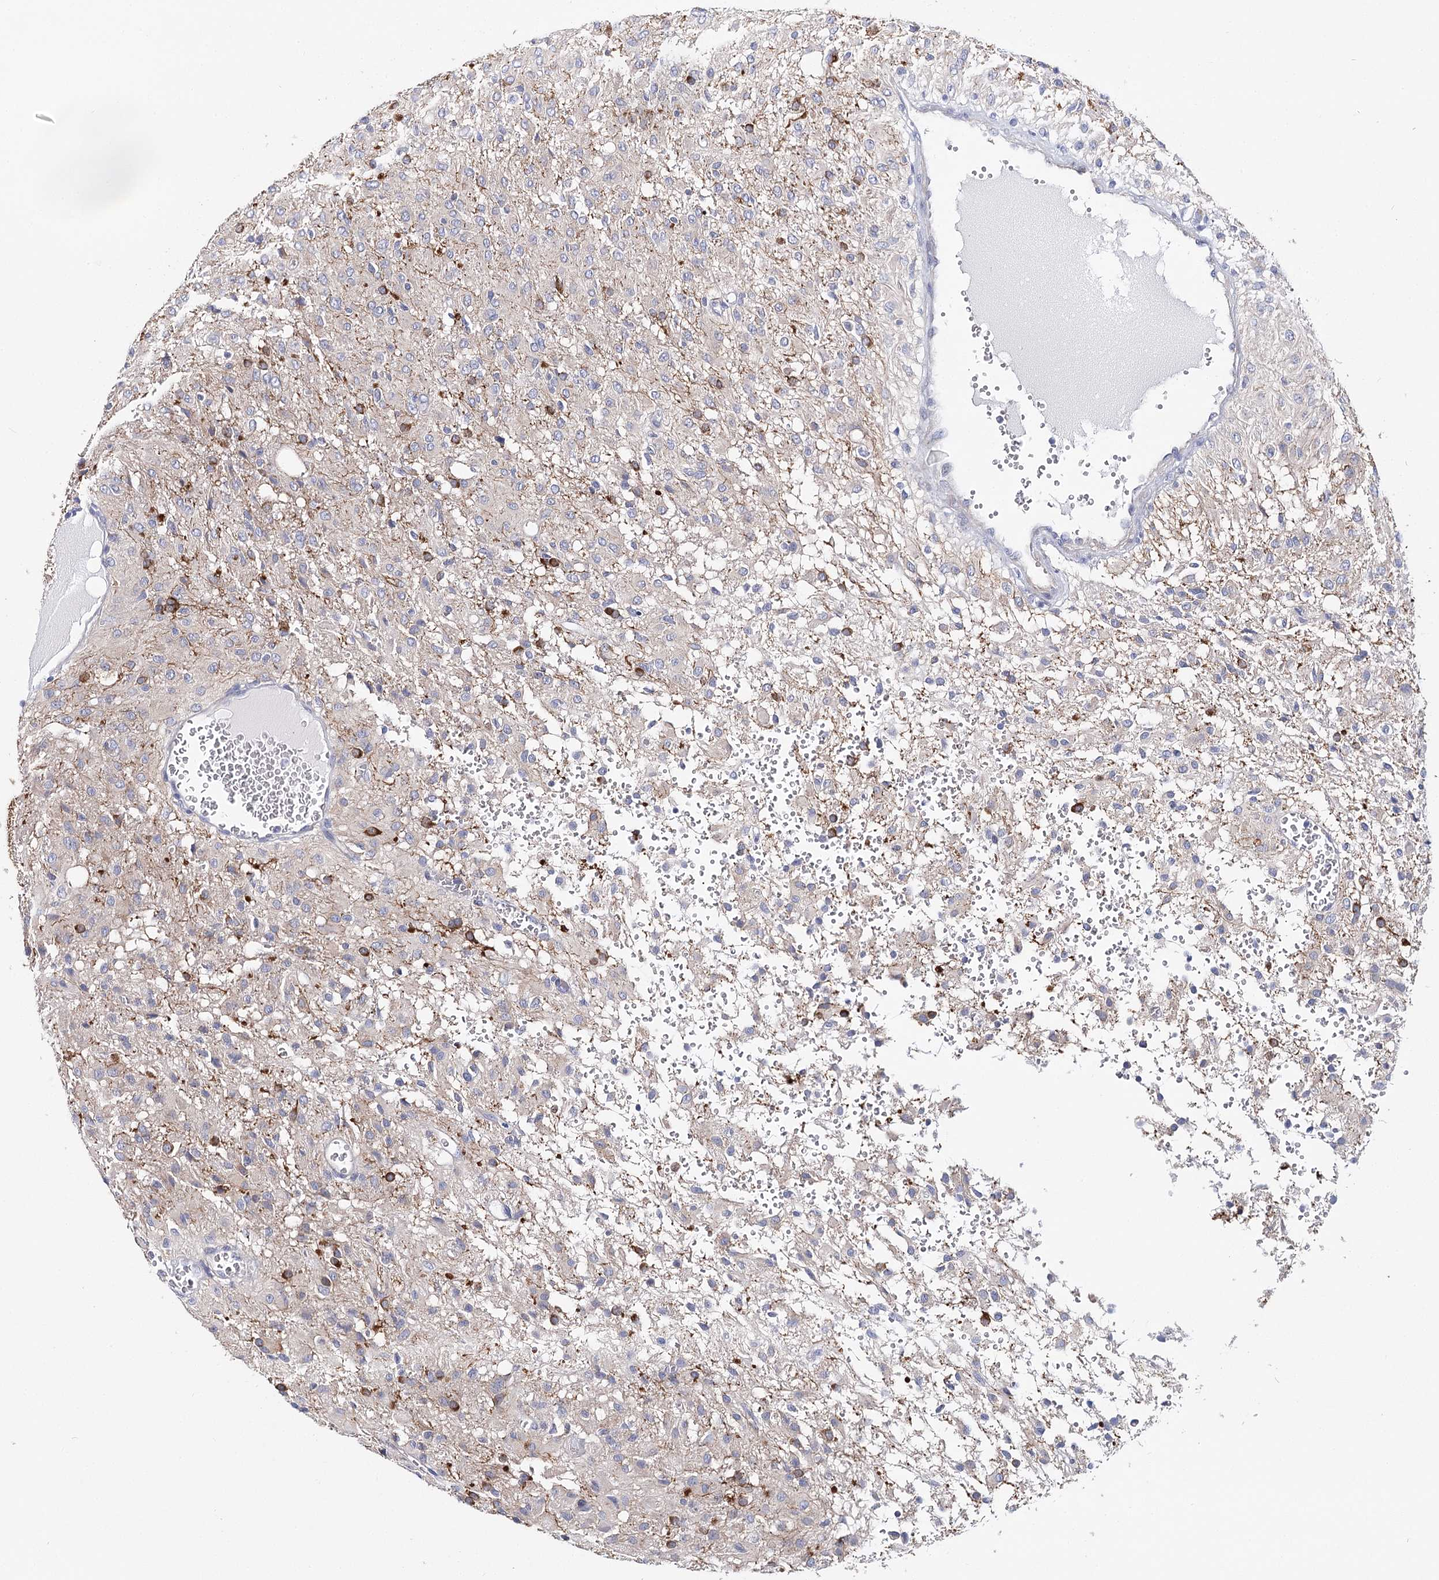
{"staining": {"intensity": "moderate", "quantity": "<25%", "location": "cytoplasmic/membranous"}, "tissue": "glioma", "cell_type": "Tumor cells", "image_type": "cancer", "snomed": [{"axis": "morphology", "description": "Glioma, malignant, High grade"}, {"axis": "topography", "description": "Brain"}], "caption": "The photomicrograph displays a brown stain indicating the presence of a protein in the cytoplasmic/membranous of tumor cells in glioma. (DAB (3,3'-diaminobenzidine) IHC with brightfield microscopy, high magnification).", "gene": "TEX12", "patient": {"sex": "female", "age": 59}}